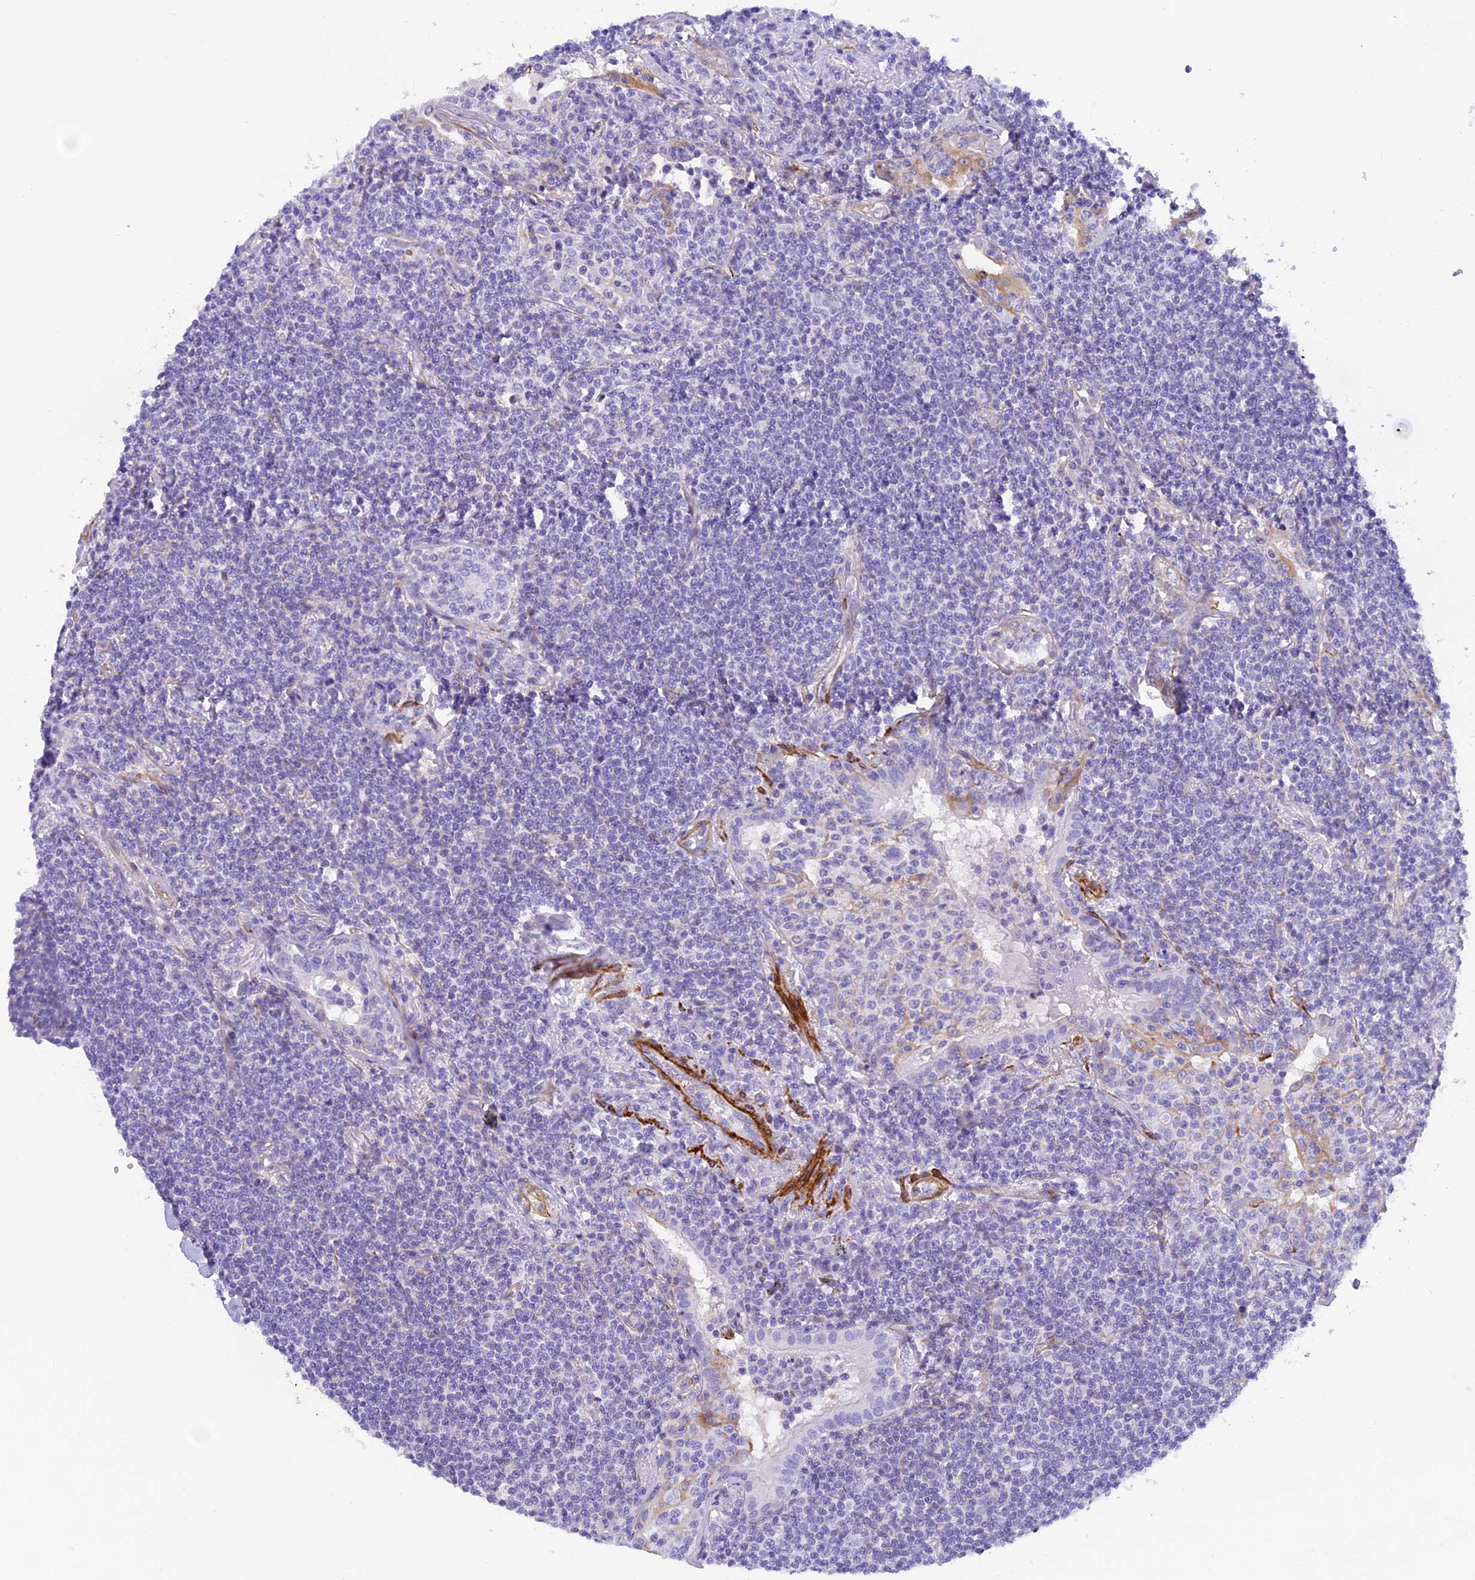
{"staining": {"intensity": "negative", "quantity": "none", "location": "none"}, "tissue": "lymphoma", "cell_type": "Tumor cells", "image_type": "cancer", "snomed": [{"axis": "morphology", "description": "Malignant lymphoma, non-Hodgkin's type, Low grade"}, {"axis": "topography", "description": "Lung"}], "caption": "IHC photomicrograph of neoplastic tissue: lymphoma stained with DAB (3,3'-diaminobenzidine) demonstrates no significant protein staining in tumor cells.", "gene": "ZDHHC16", "patient": {"sex": "female", "age": 71}}